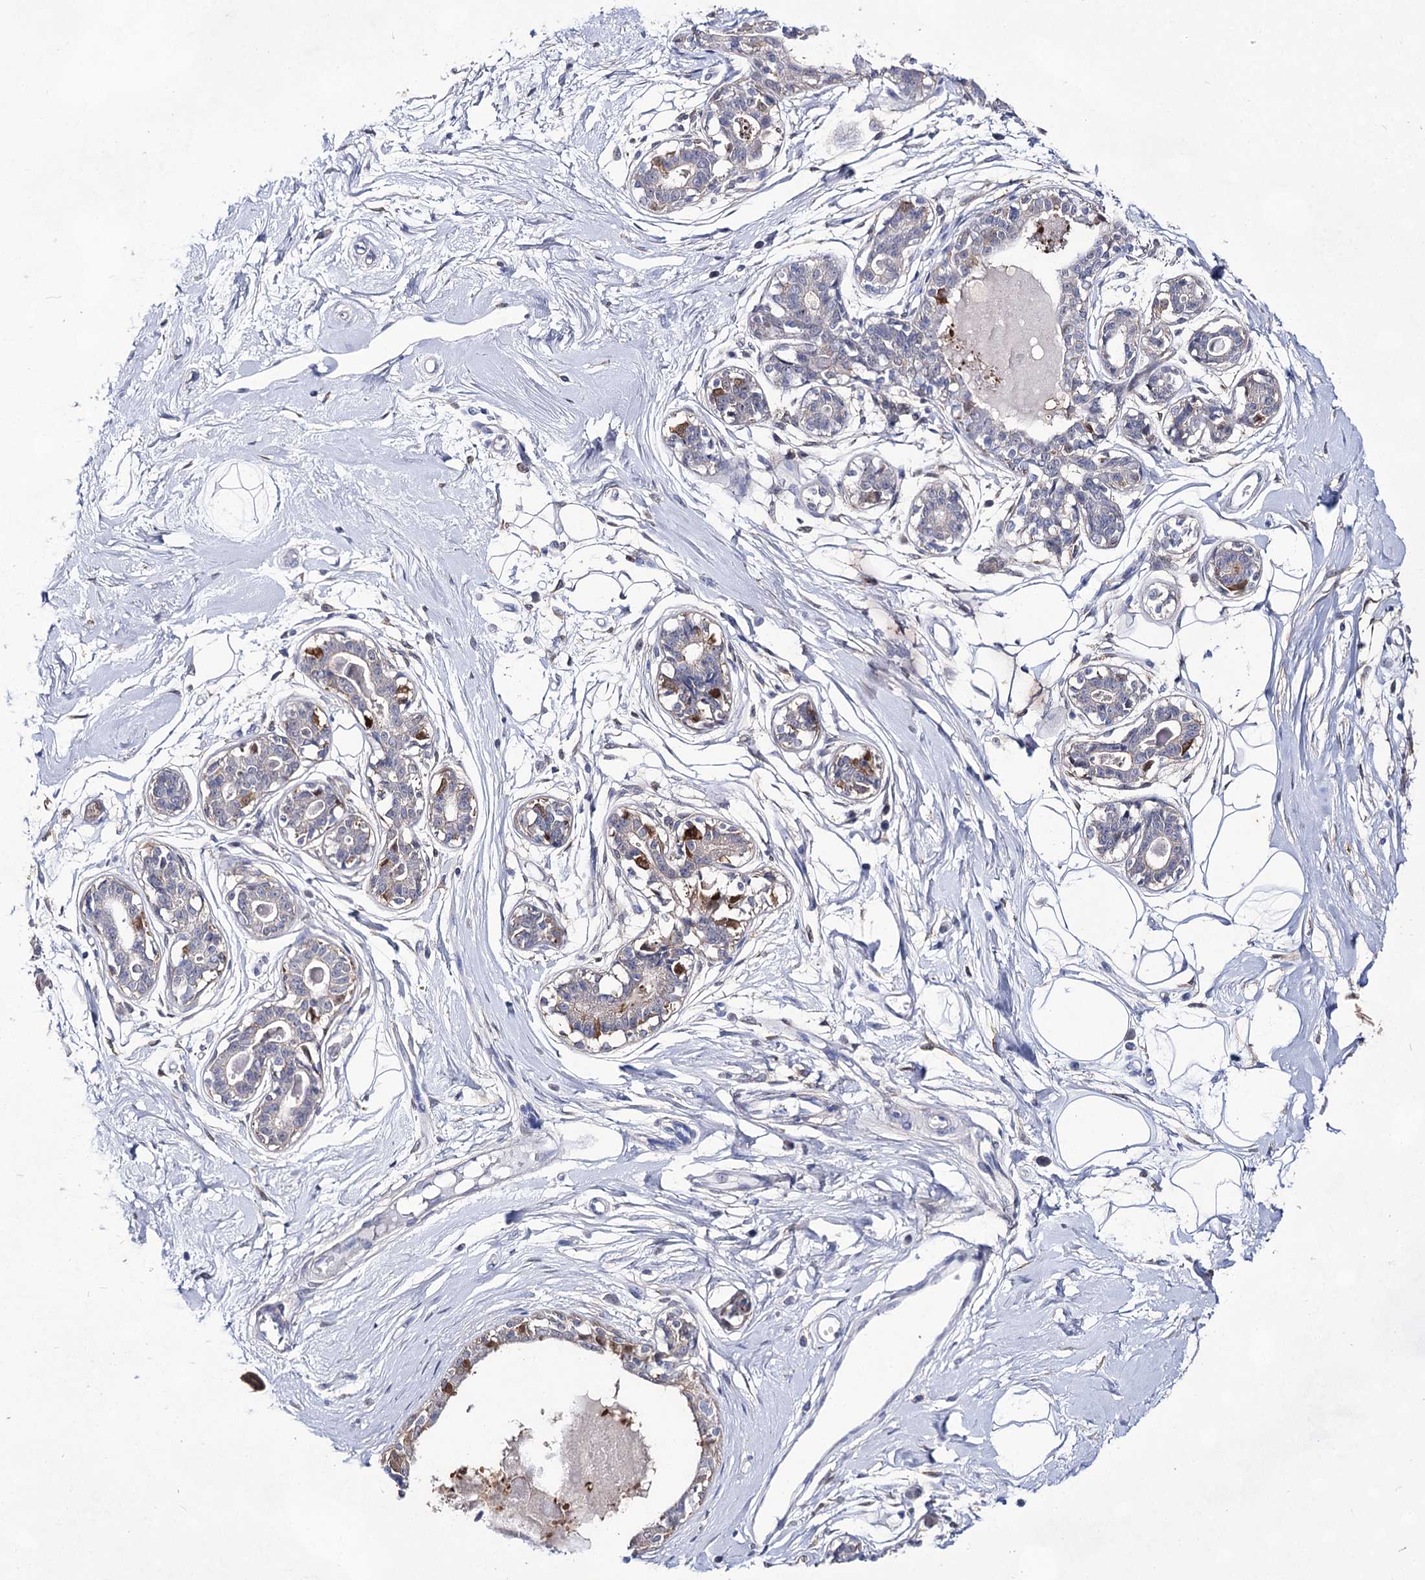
{"staining": {"intensity": "negative", "quantity": "none", "location": "none"}, "tissue": "breast", "cell_type": "Adipocytes", "image_type": "normal", "snomed": [{"axis": "morphology", "description": "Normal tissue, NOS"}, {"axis": "topography", "description": "Breast"}], "caption": "IHC histopathology image of normal human breast stained for a protein (brown), which shows no positivity in adipocytes. (DAB (3,3'-diaminobenzidine) immunohistochemistry, high magnification).", "gene": "UGDH", "patient": {"sex": "female", "age": 45}}